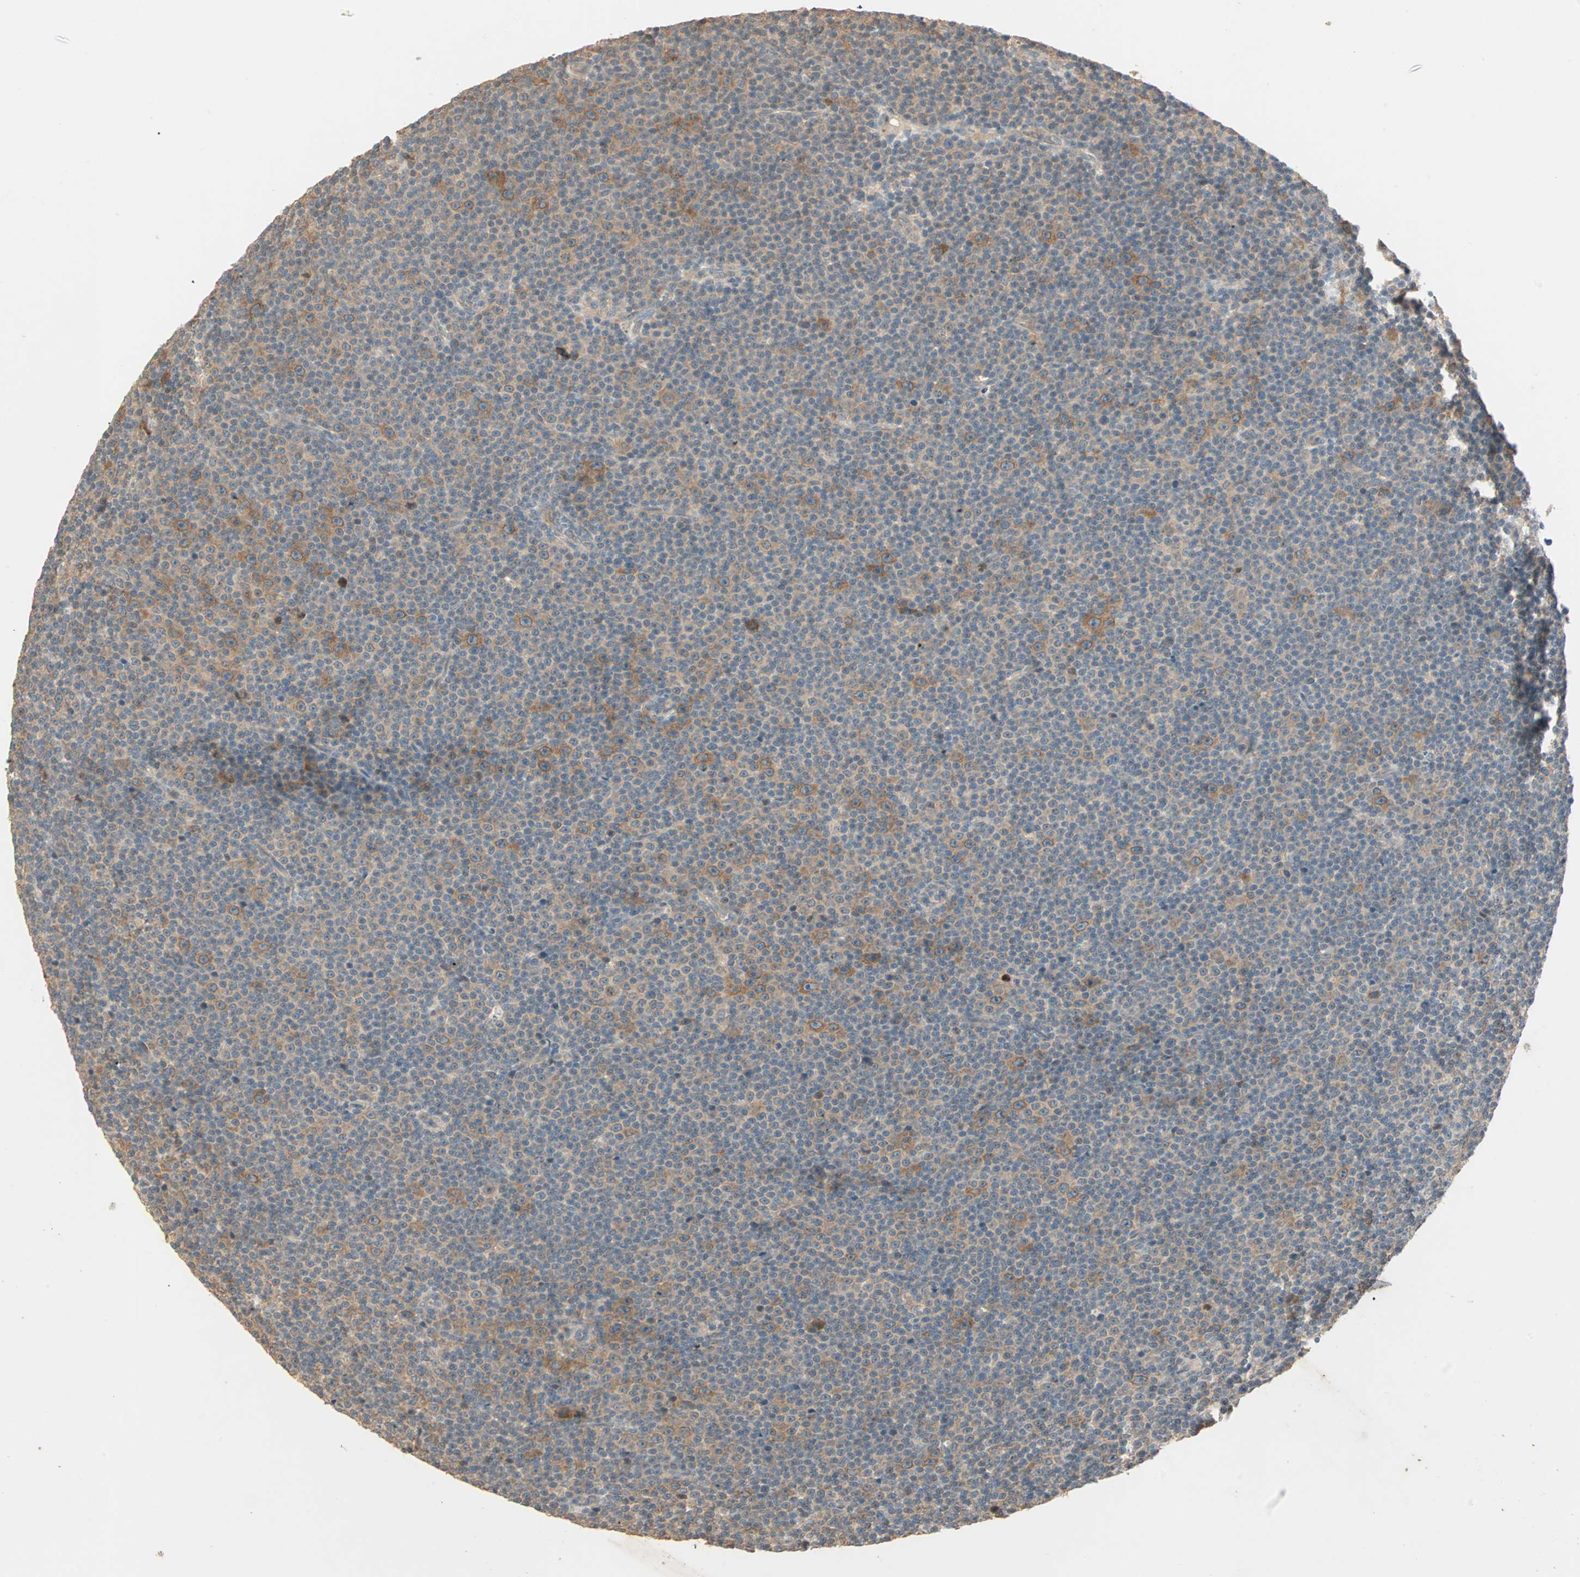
{"staining": {"intensity": "moderate", "quantity": ">75%", "location": "cytoplasmic/membranous"}, "tissue": "lymphoma", "cell_type": "Tumor cells", "image_type": "cancer", "snomed": [{"axis": "morphology", "description": "Malignant lymphoma, non-Hodgkin's type, Low grade"}, {"axis": "topography", "description": "Lymph node"}], "caption": "Human low-grade malignant lymphoma, non-Hodgkin's type stained with a brown dye demonstrates moderate cytoplasmic/membranous positive expression in approximately >75% of tumor cells.", "gene": "TTF2", "patient": {"sex": "female", "age": 67}}